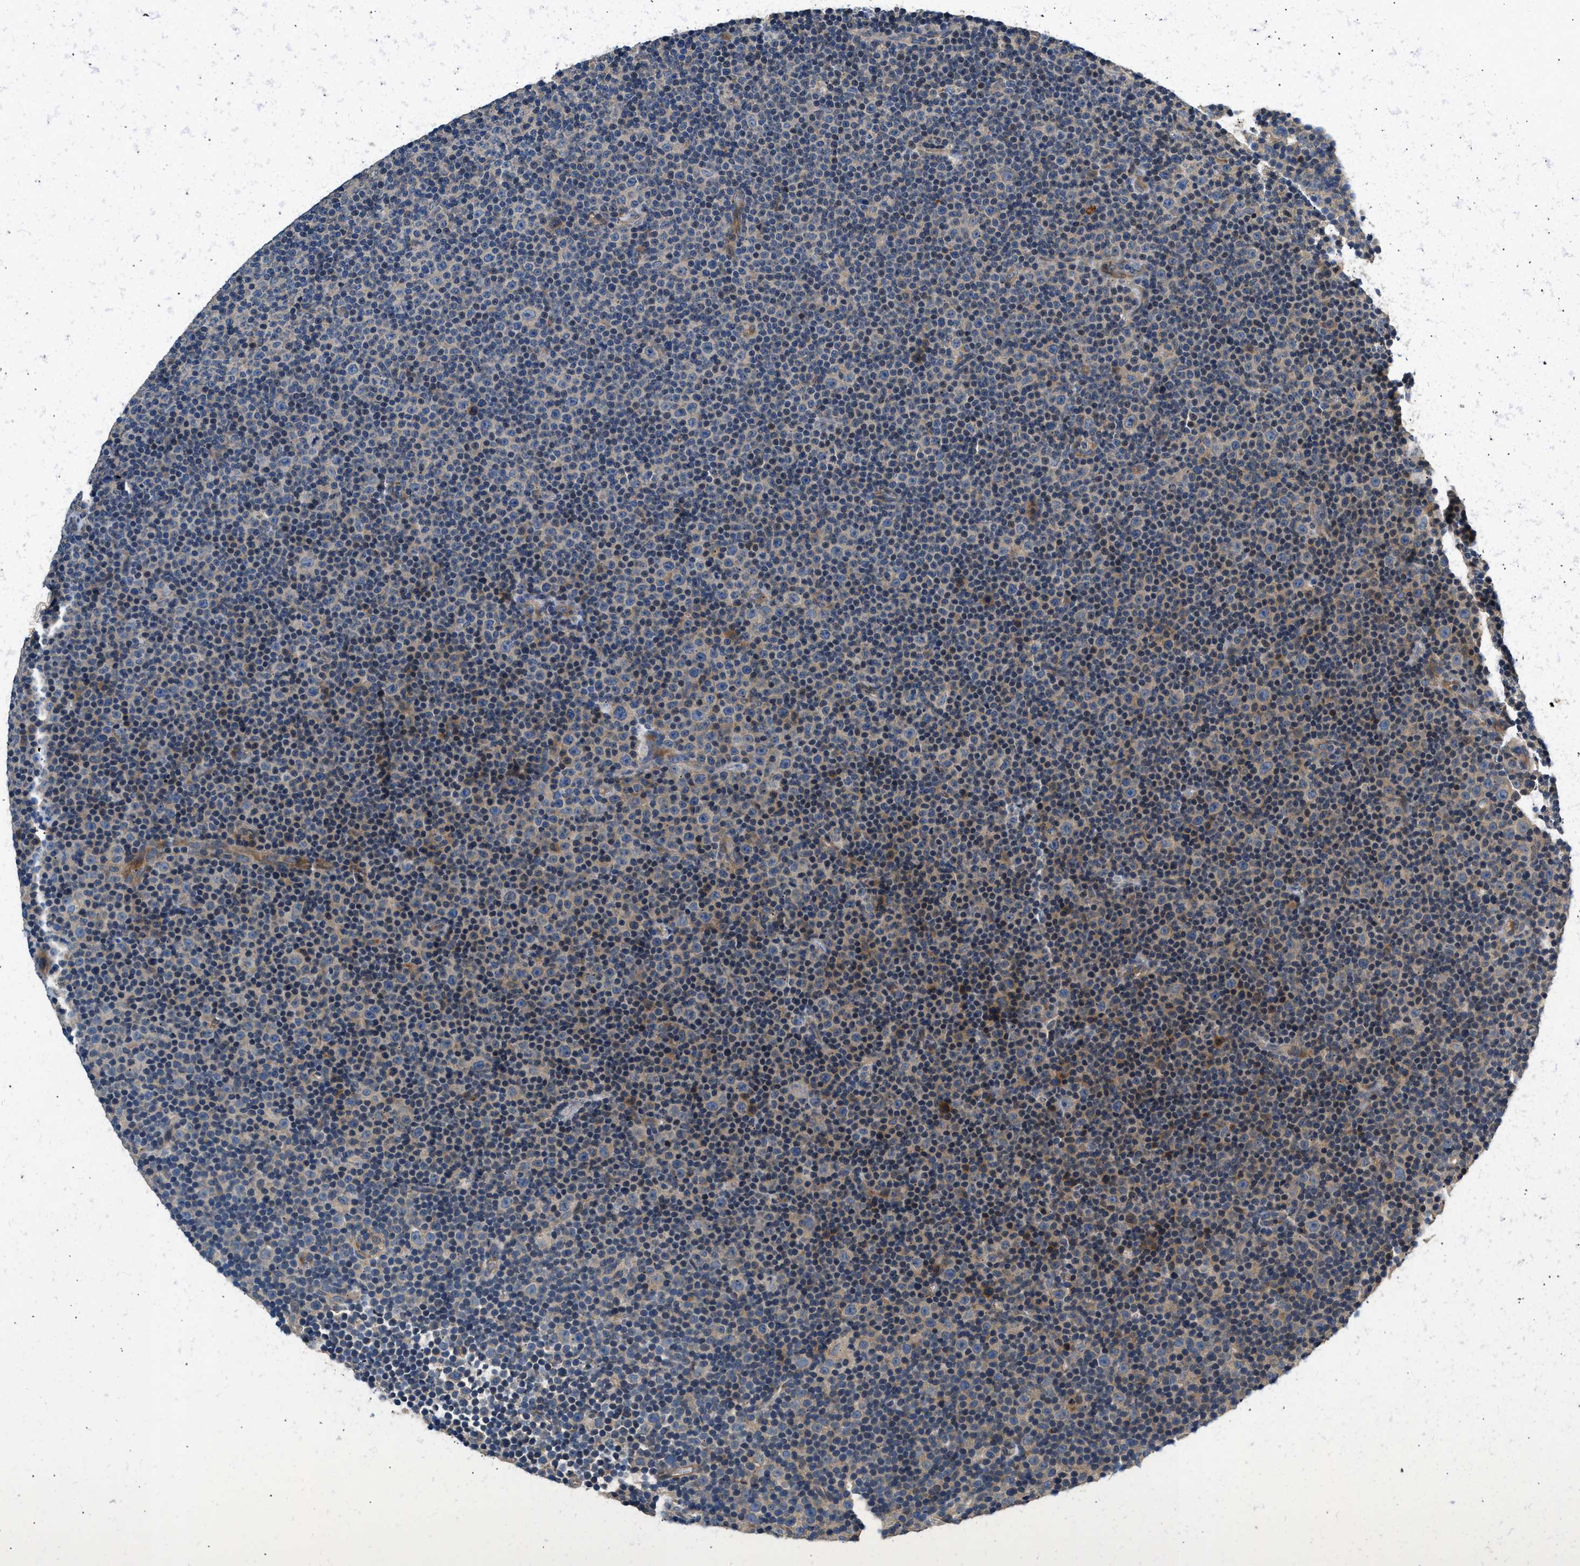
{"staining": {"intensity": "weak", "quantity": "25%-75%", "location": "cytoplasmic/membranous"}, "tissue": "lymphoma", "cell_type": "Tumor cells", "image_type": "cancer", "snomed": [{"axis": "morphology", "description": "Malignant lymphoma, non-Hodgkin's type, Low grade"}, {"axis": "topography", "description": "Lymph node"}], "caption": "Protein expression analysis of lymphoma reveals weak cytoplasmic/membranous staining in approximately 25%-75% of tumor cells.", "gene": "IL3RA", "patient": {"sex": "female", "age": 67}}